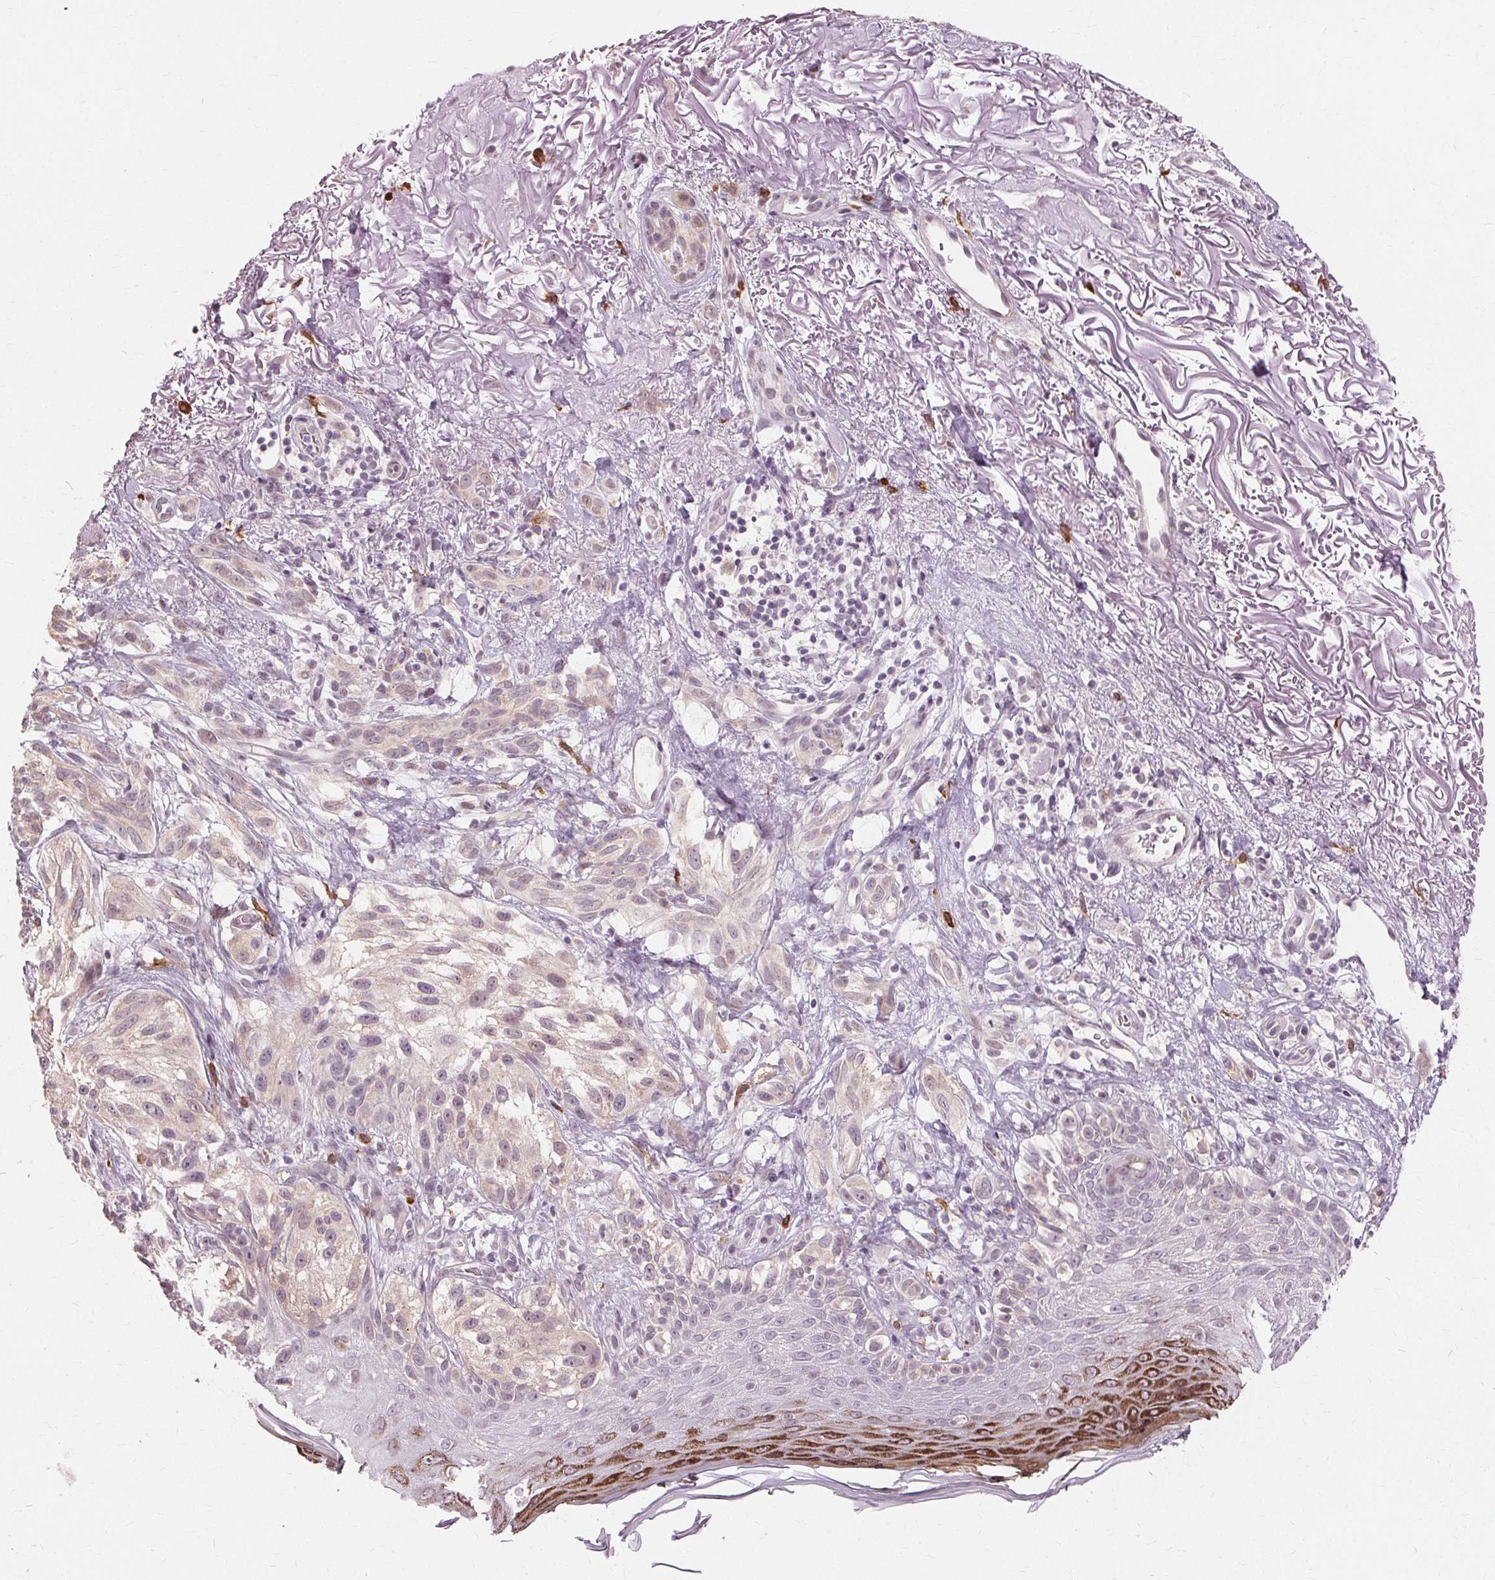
{"staining": {"intensity": "negative", "quantity": "none", "location": "none"}, "tissue": "melanoma", "cell_type": "Tumor cells", "image_type": "cancer", "snomed": [{"axis": "morphology", "description": "Malignant melanoma, NOS"}, {"axis": "topography", "description": "Skin"}], "caption": "A micrograph of melanoma stained for a protein shows no brown staining in tumor cells. Nuclei are stained in blue.", "gene": "SIGLEC6", "patient": {"sex": "female", "age": 86}}